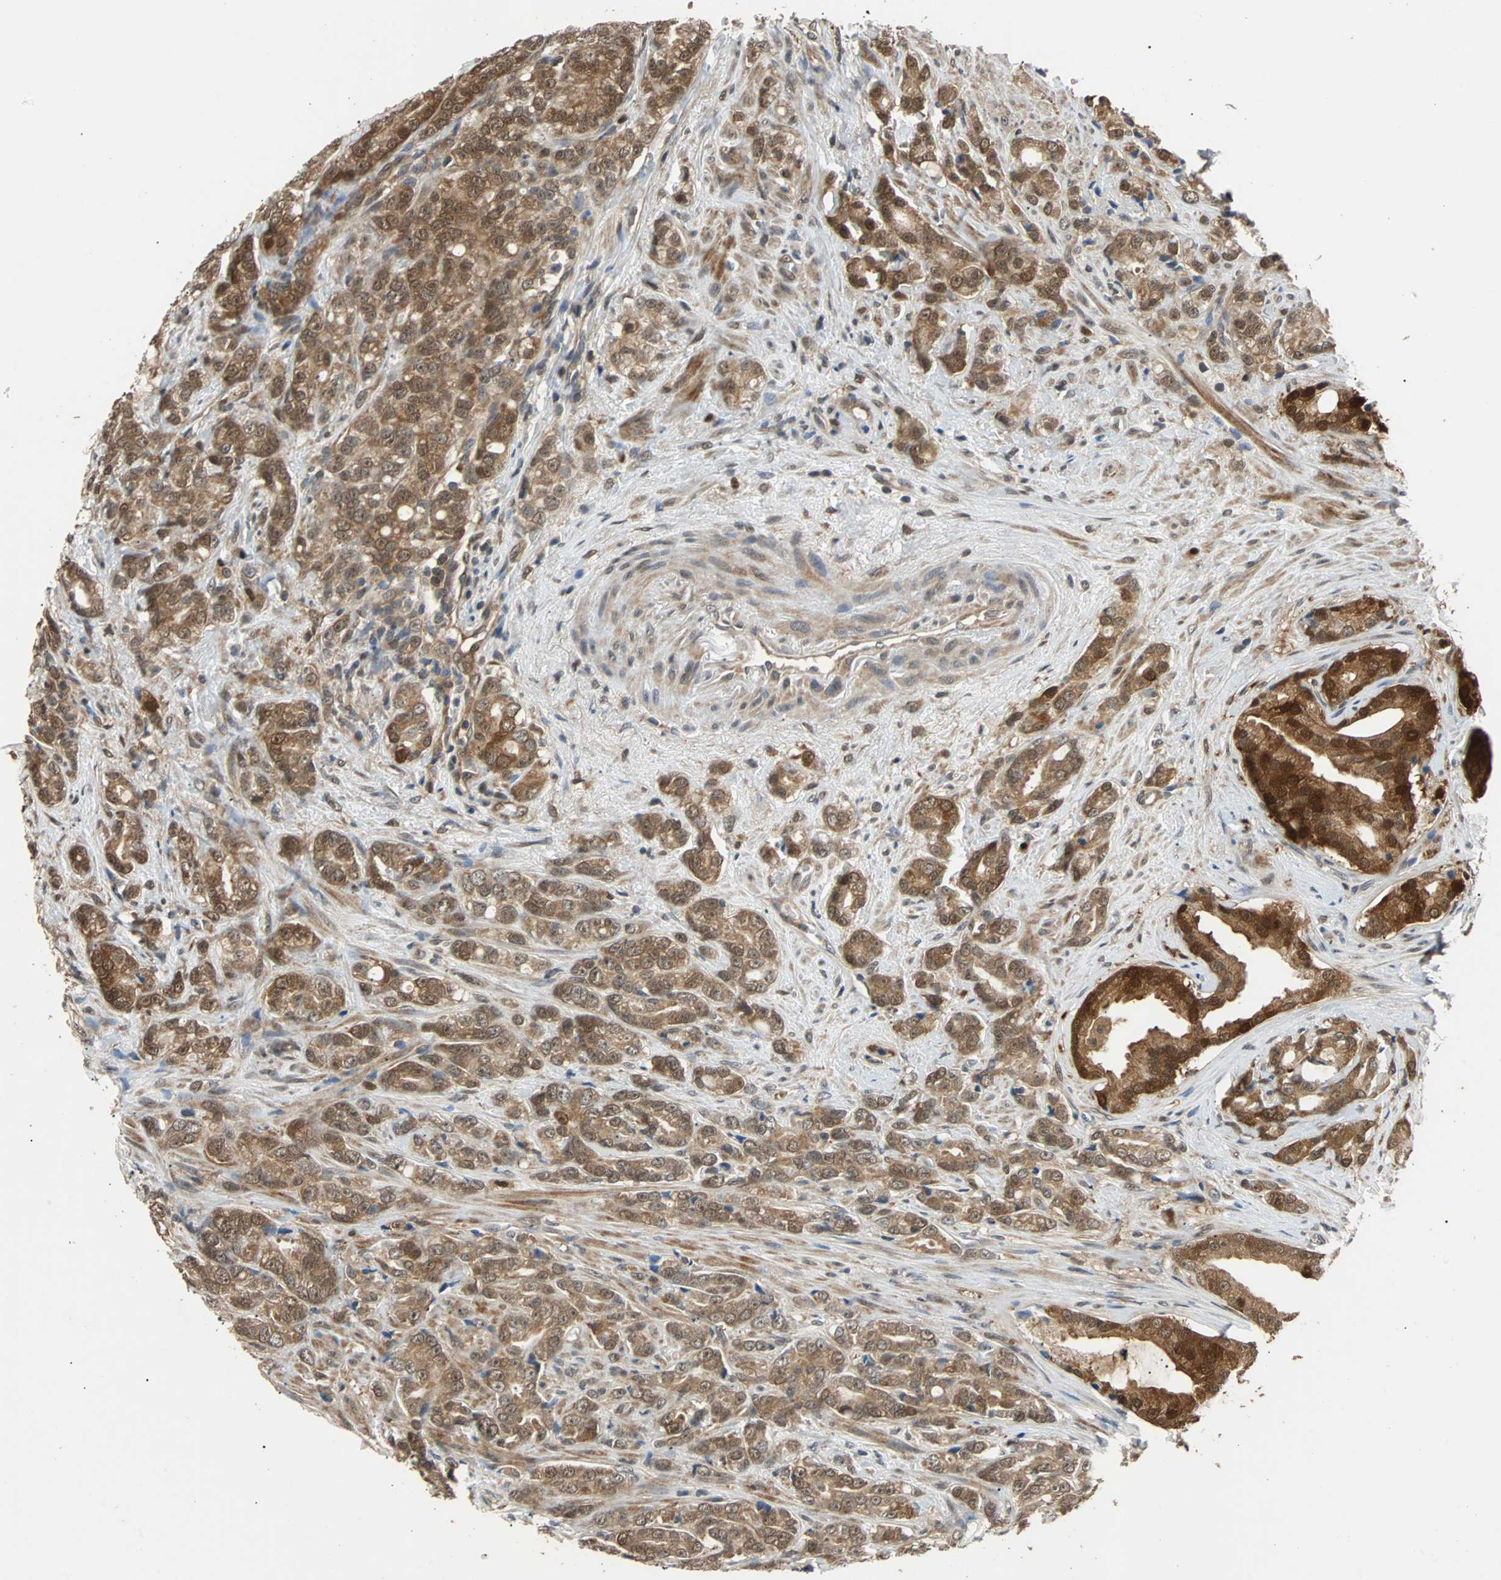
{"staining": {"intensity": "strong", "quantity": ">75%", "location": "cytoplasmic/membranous,nuclear"}, "tissue": "prostate cancer", "cell_type": "Tumor cells", "image_type": "cancer", "snomed": [{"axis": "morphology", "description": "Adenocarcinoma, Low grade"}, {"axis": "topography", "description": "Prostate"}], "caption": "DAB (3,3'-diaminobenzidine) immunohistochemical staining of human low-grade adenocarcinoma (prostate) reveals strong cytoplasmic/membranous and nuclear protein expression in about >75% of tumor cells.", "gene": "PRDX6", "patient": {"sex": "male", "age": 58}}